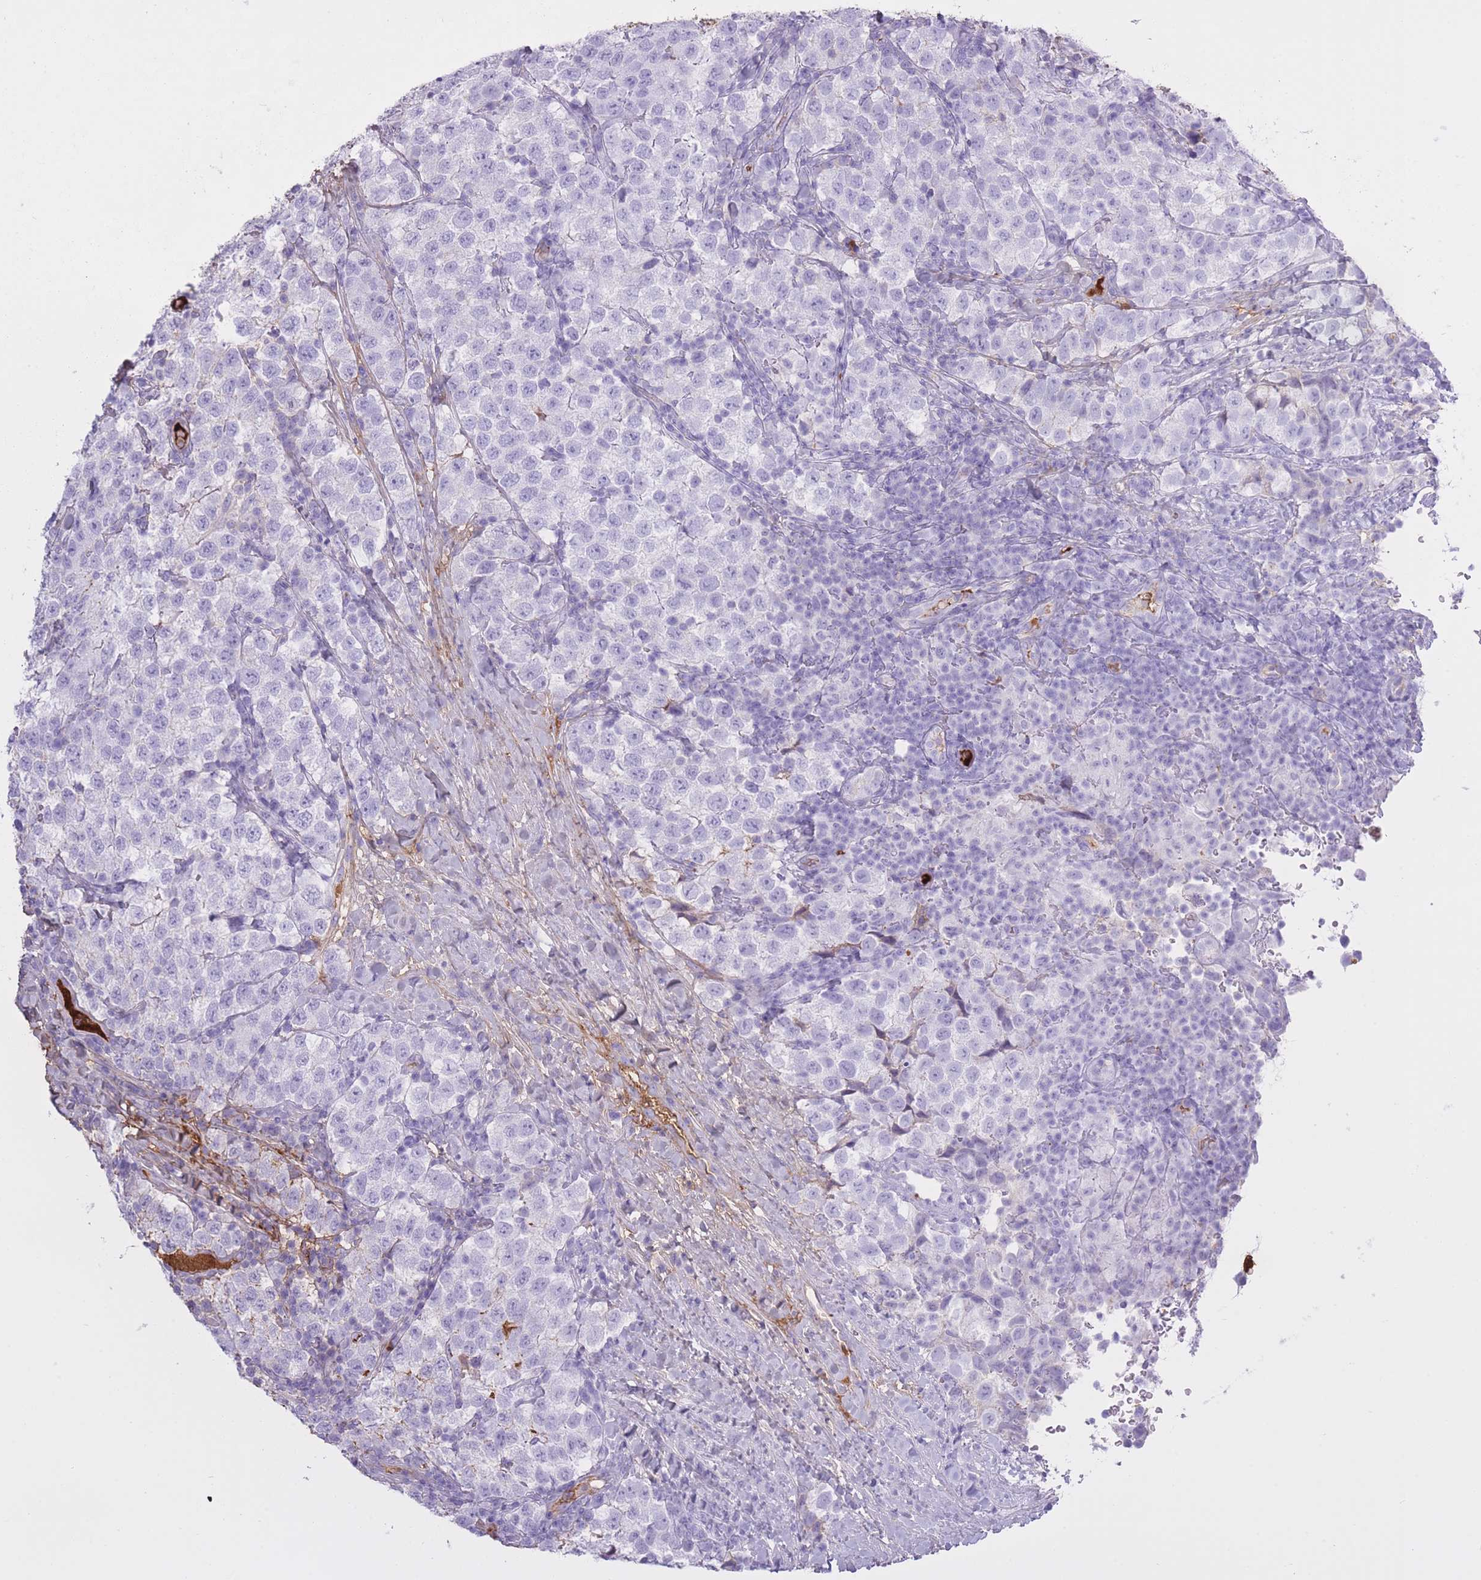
{"staining": {"intensity": "negative", "quantity": "none", "location": "none"}, "tissue": "testis cancer", "cell_type": "Tumor cells", "image_type": "cancer", "snomed": [{"axis": "morphology", "description": "Seminoma, NOS"}, {"axis": "topography", "description": "Testis"}], "caption": "The image demonstrates no significant positivity in tumor cells of seminoma (testis).", "gene": "AP3S2", "patient": {"sex": "male", "age": 34}}